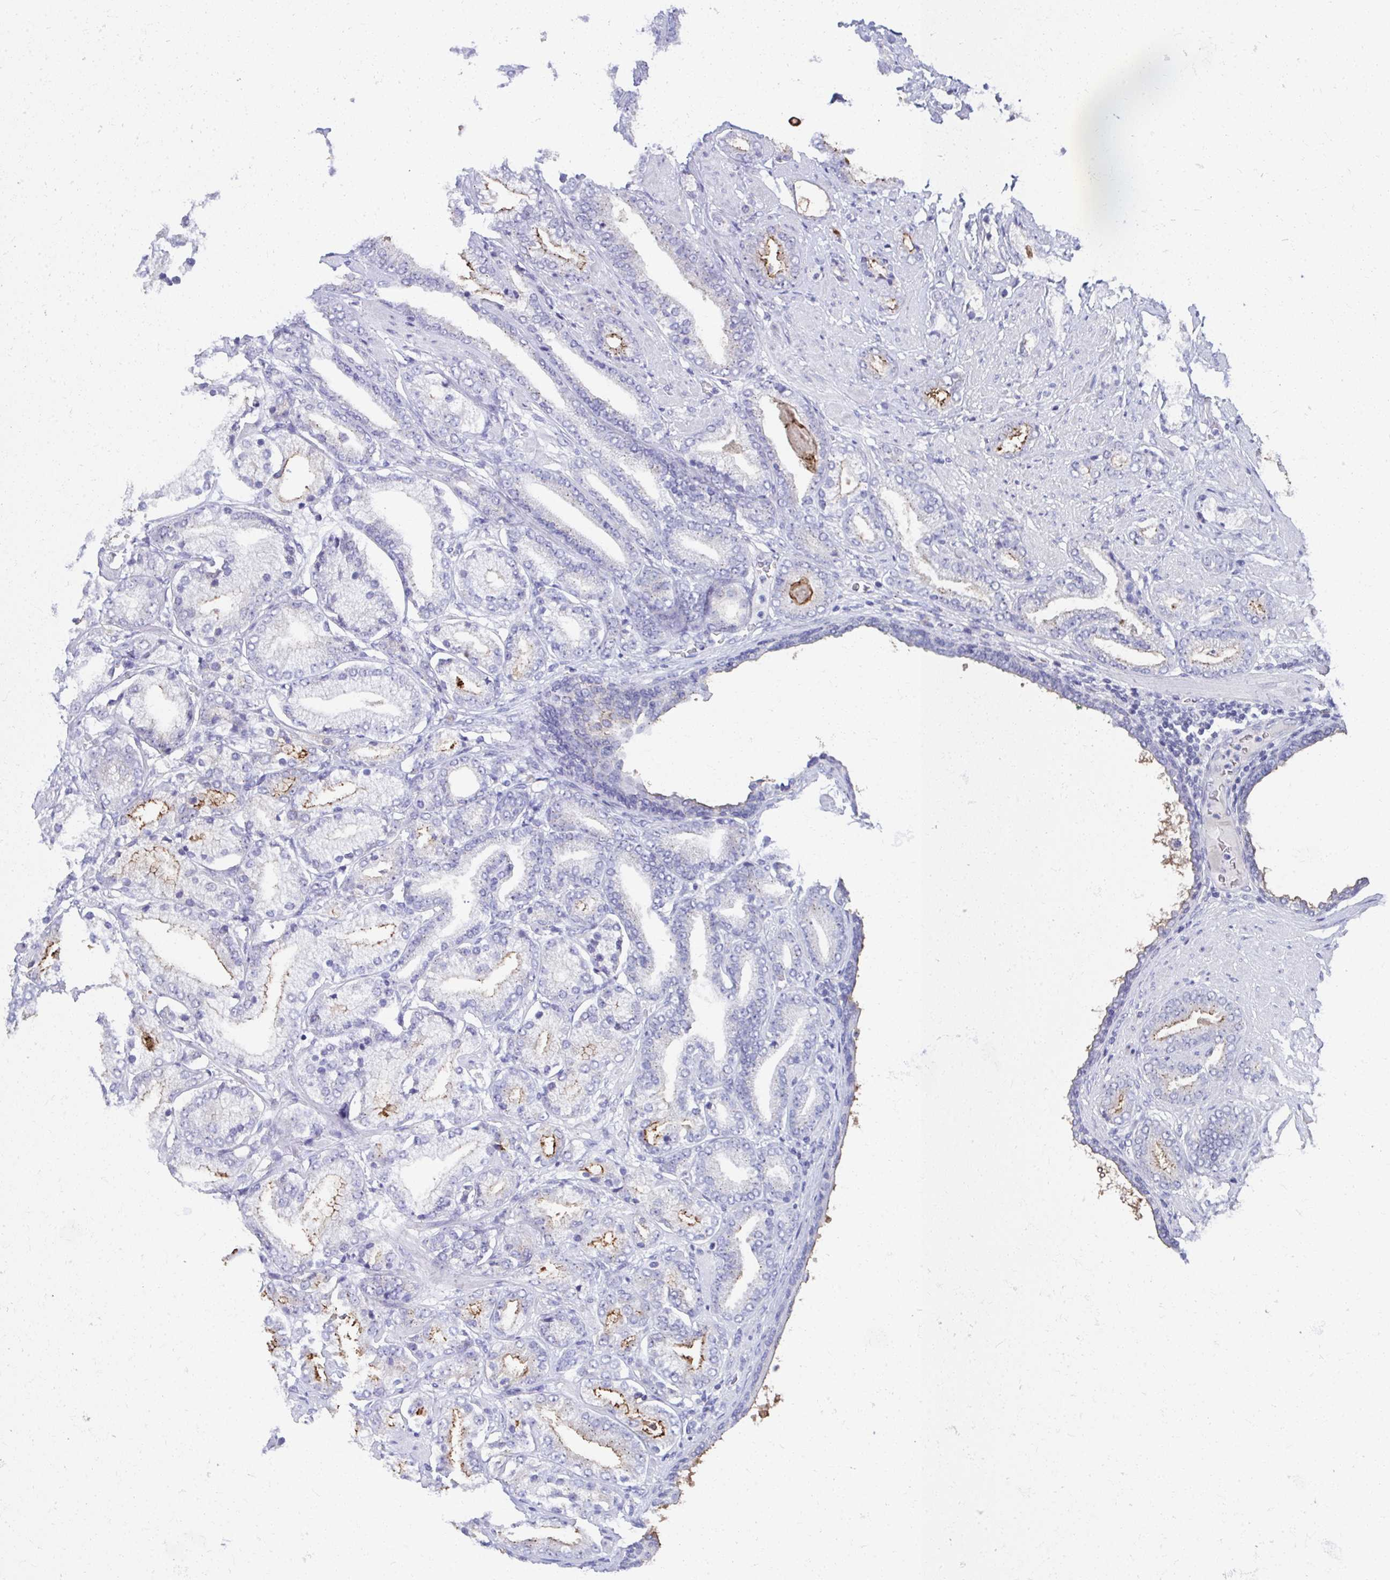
{"staining": {"intensity": "moderate", "quantity": "<25%", "location": "cytoplasmic/membranous"}, "tissue": "prostate cancer", "cell_type": "Tumor cells", "image_type": "cancer", "snomed": [{"axis": "morphology", "description": "Adenocarcinoma, High grade"}, {"axis": "topography", "description": "Prostate"}], "caption": "High-grade adenocarcinoma (prostate) tissue displays moderate cytoplasmic/membranous expression in approximately <25% of tumor cells, visualized by immunohistochemistry. (Stains: DAB in brown, nuclei in blue, Microscopy: brightfield microscopy at high magnification).", "gene": "TMPRSS2", "patient": {"sex": "male", "age": 56}}